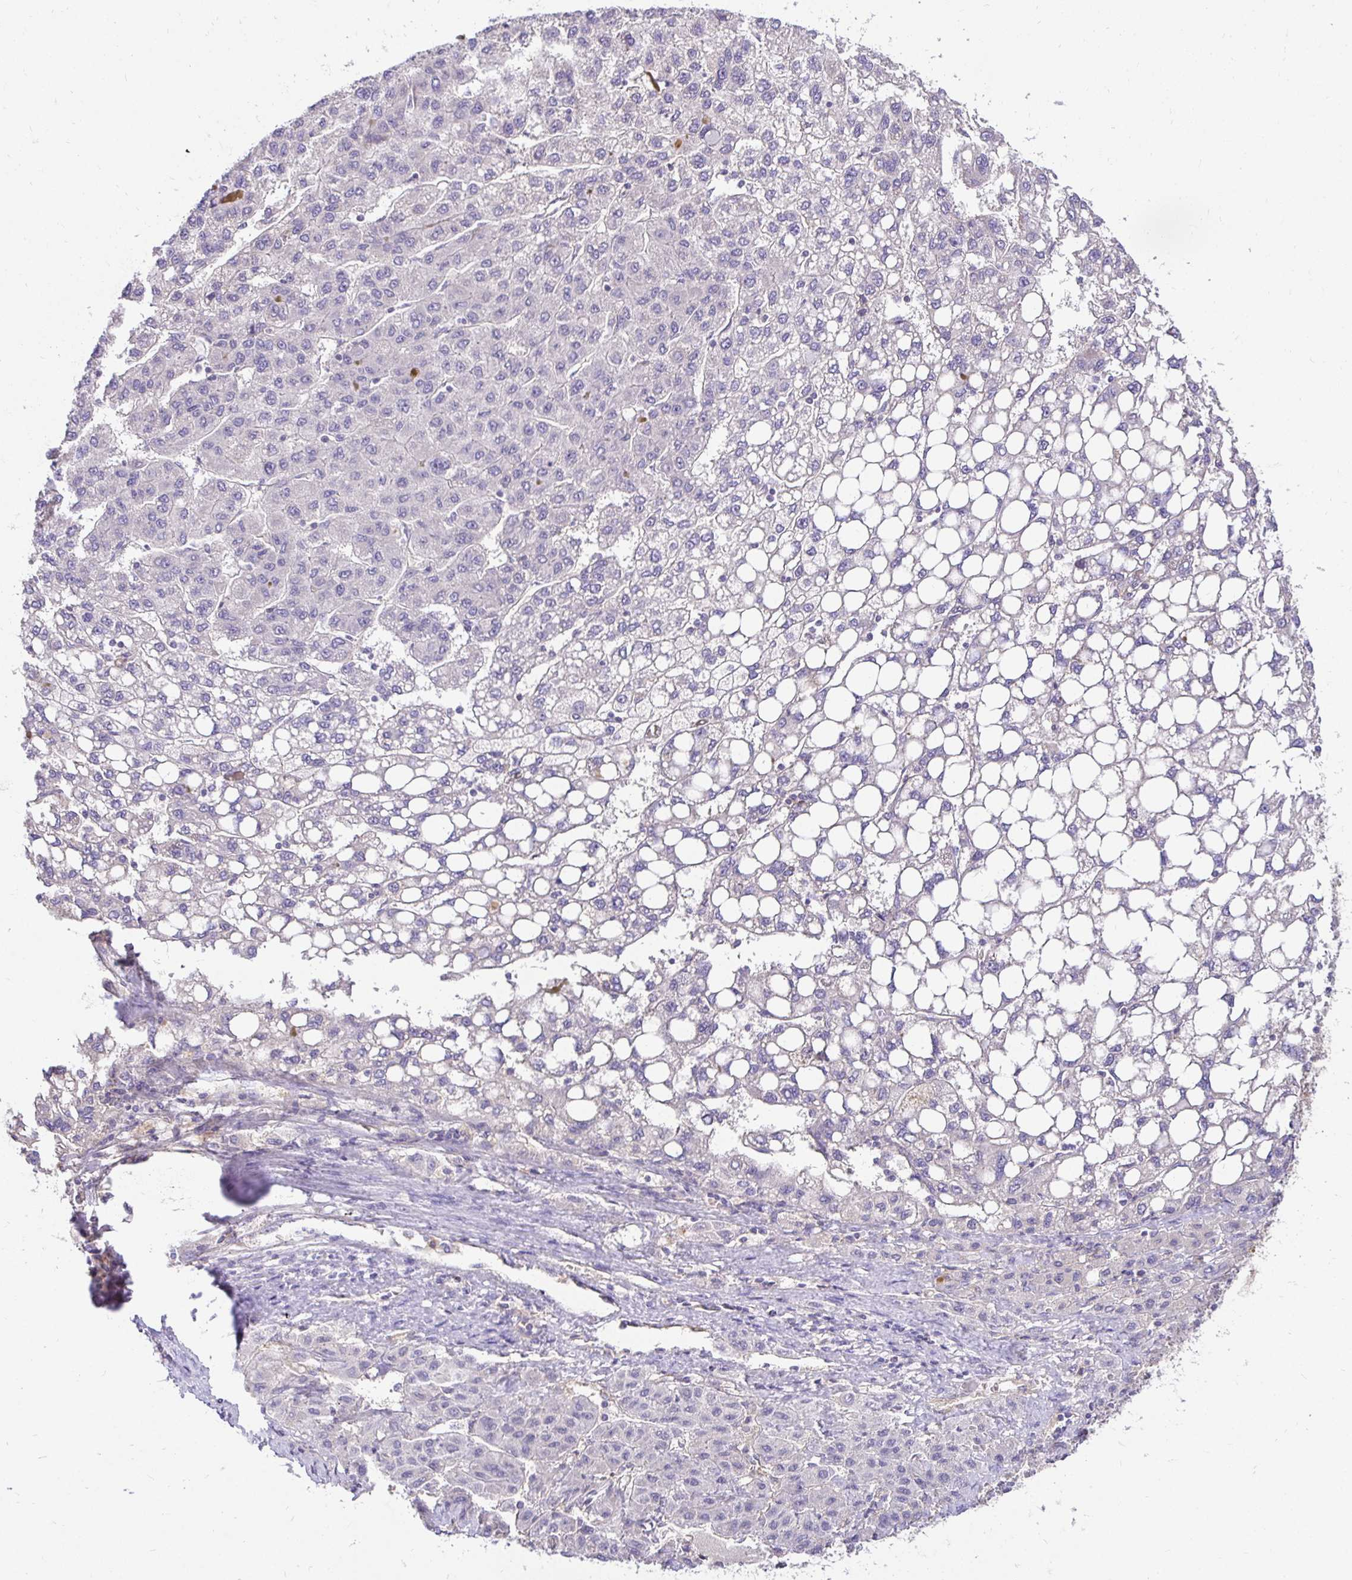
{"staining": {"intensity": "negative", "quantity": "none", "location": "none"}, "tissue": "liver cancer", "cell_type": "Tumor cells", "image_type": "cancer", "snomed": [{"axis": "morphology", "description": "Carcinoma, Hepatocellular, NOS"}, {"axis": "topography", "description": "Liver"}], "caption": "This is an IHC image of human liver cancer. There is no positivity in tumor cells.", "gene": "SLC9A1", "patient": {"sex": "female", "age": 82}}